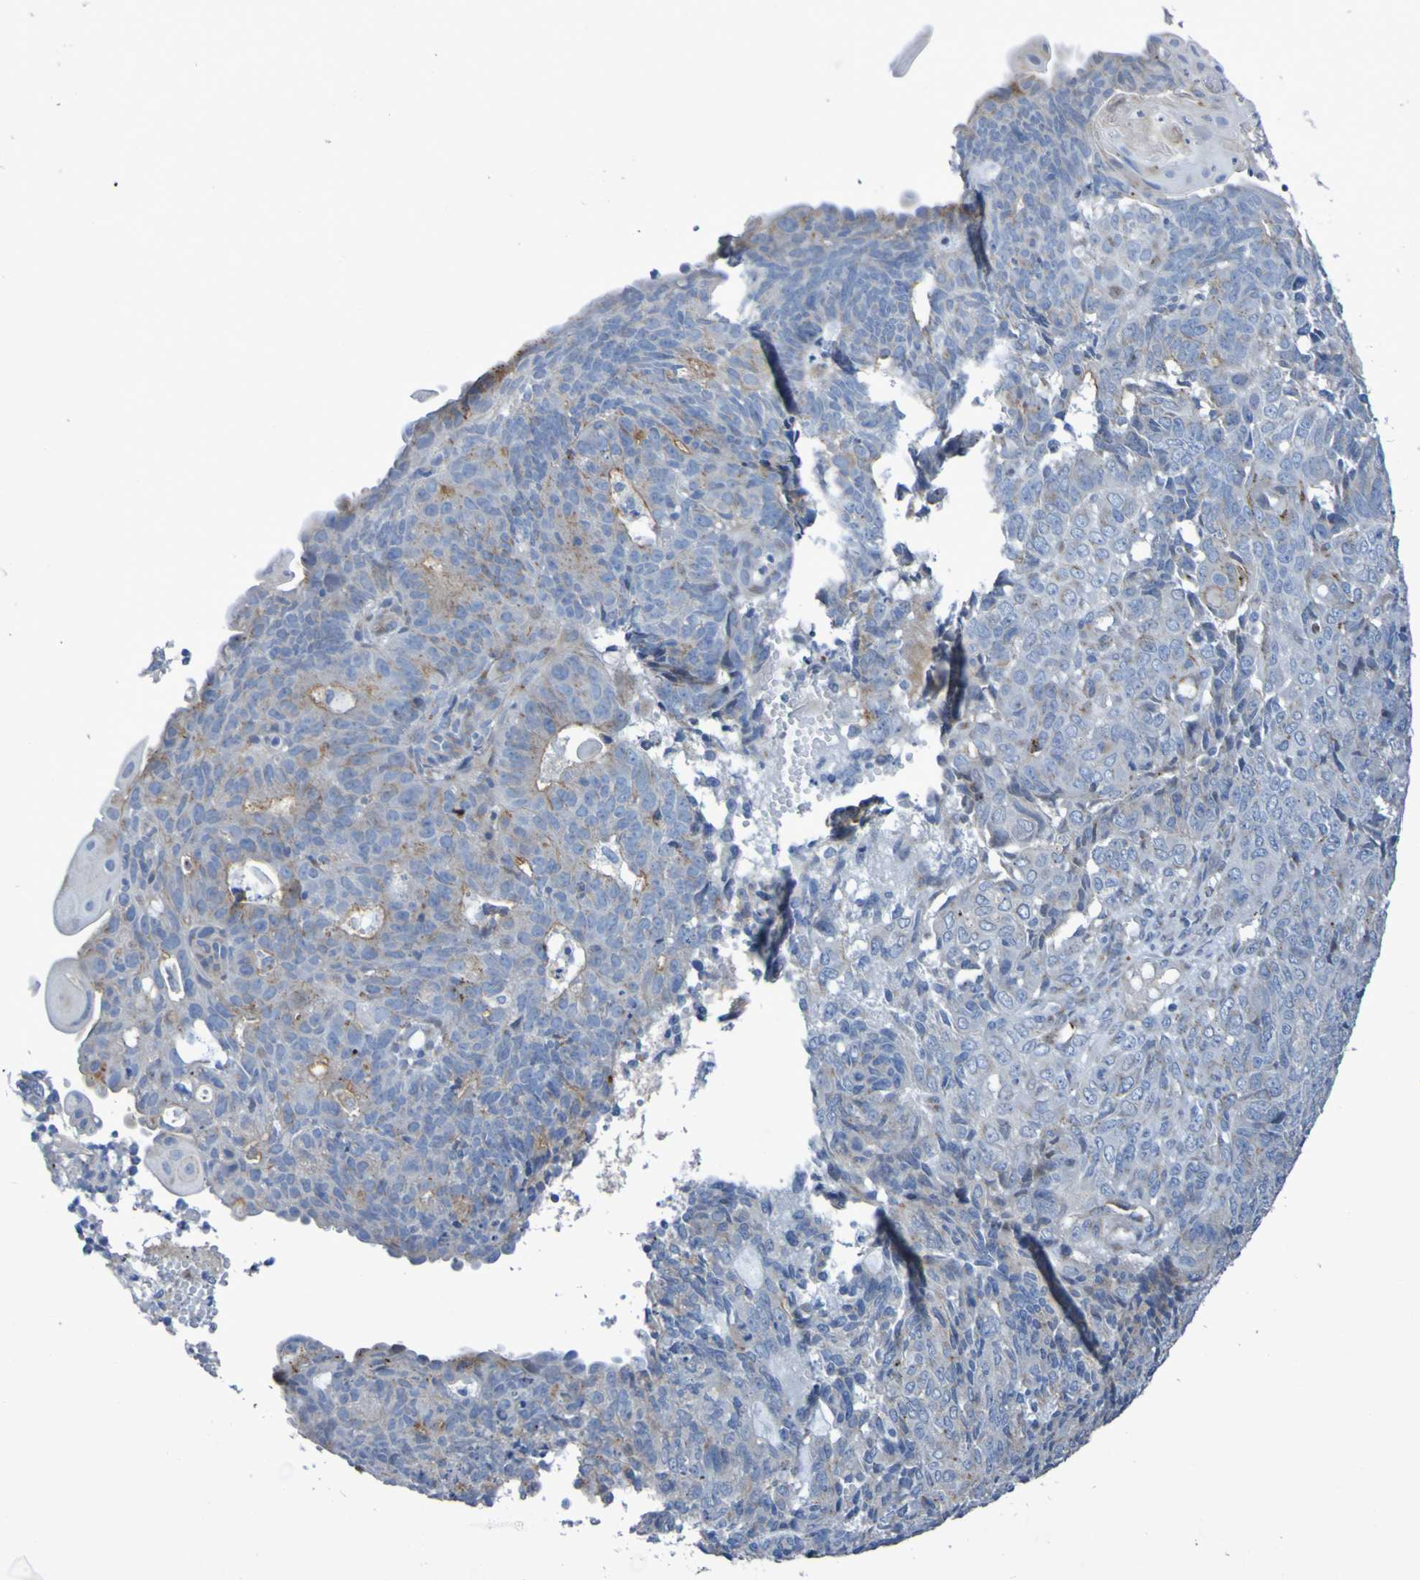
{"staining": {"intensity": "weak", "quantity": "25%-75%", "location": "cytoplasmic/membranous"}, "tissue": "endometrial cancer", "cell_type": "Tumor cells", "image_type": "cancer", "snomed": [{"axis": "morphology", "description": "Adenocarcinoma, NOS"}, {"axis": "topography", "description": "Endometrium"}], "caption": "Endometrial cancer was stained to show a protein in brown. There is low levels of weak cytoplasmic/membranous positivity in approximately 25%-75% of tumor cells.", "gene": "C11orf24", "patient": {"sex": "female", "age": 32}}